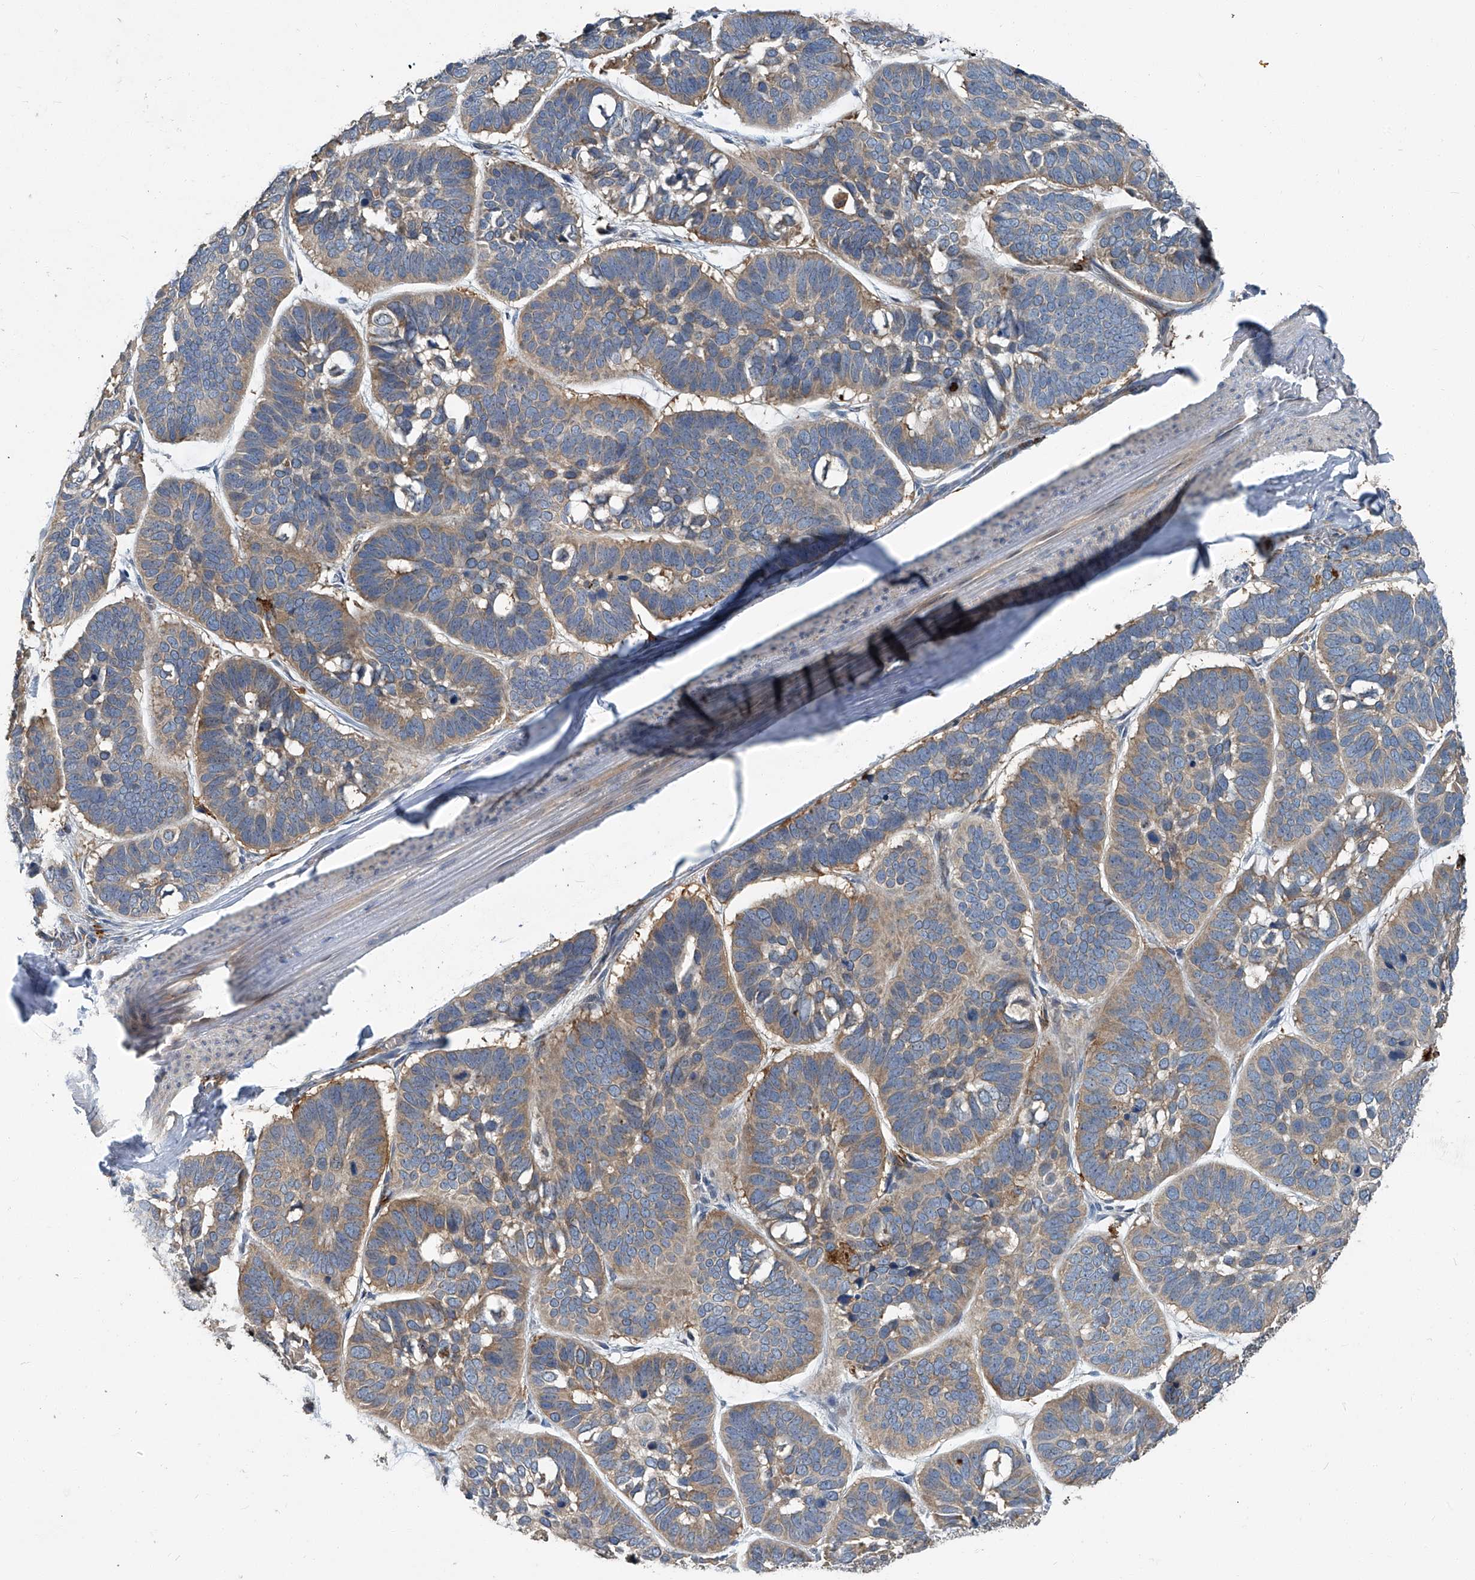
{"staining": {"intensity": "weak", "quantity": ">75%", "location": "cytoplasmic/membranous"}, "tissue": "skin cancer", "cell_type": "Tumor cells", "image_type": "cancer", "snomed": [{"axis": "morphology", "description": "Basal cell carcinoma"}, {"axis": "topography", "description": "Skin"}], "caption": "Immunohistochemistry (DAB) staining of skin cancer reveals weak cytoplasmic/membranous protein positivity in approximately >75% of tumor cells.", "gene": "FAM167A", "patient": {"sex": "male", "age": 62}}